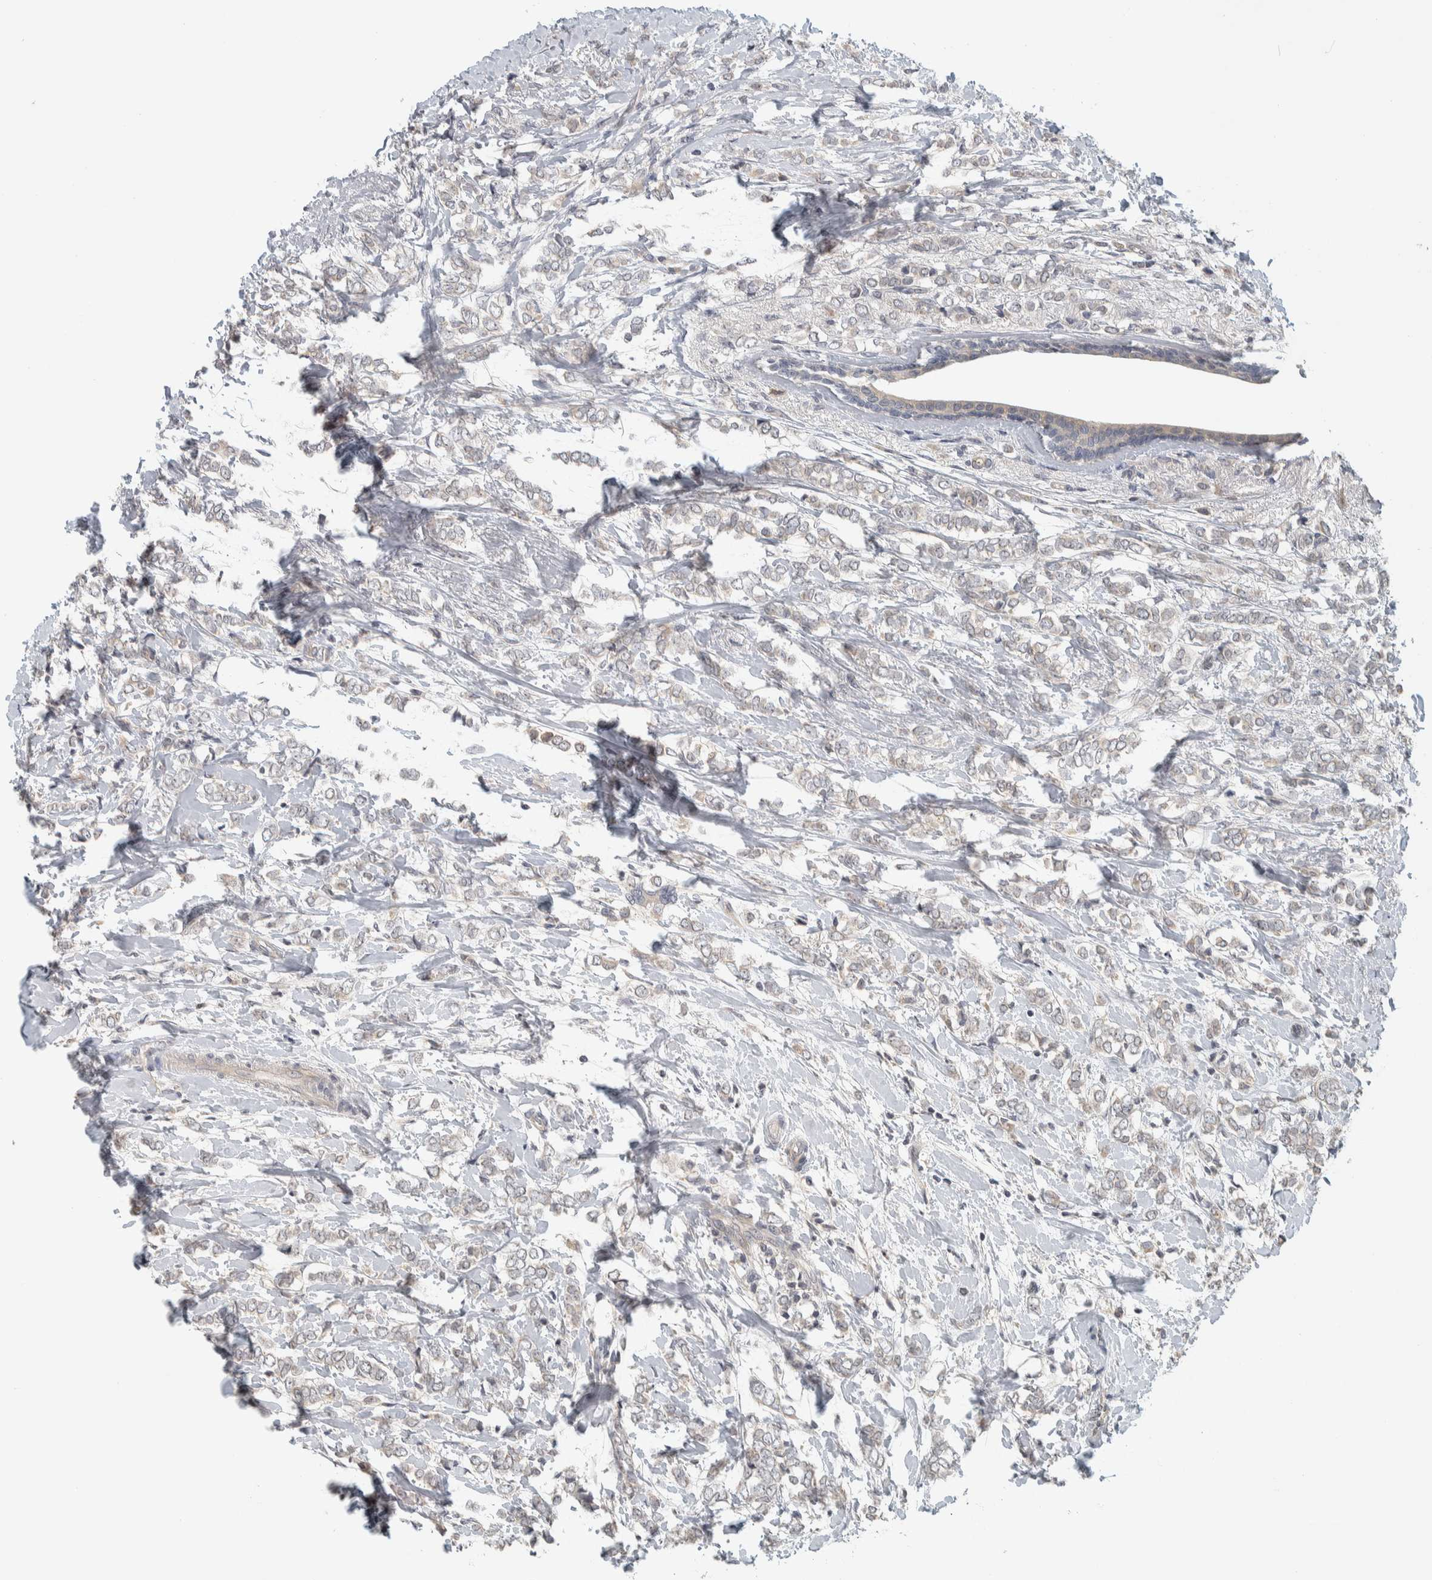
{"staining": {"intensity": "weak", "quantity": "<25%", "location": "nuclear"}, "tissue": "breast cancer", "cell_type": "Tumor cells", "image_type": "cancer", "snomed": [{"axis": "morphology", "description": "Normal tissue, NOS"}, {"axis": "morphology", "description": "Lobular carcinoma"}, {"axis": "topography", "description": "Breast"}], "caption": "Immunohistochemistry image of neoplastic tissue: human breast lobular carcinoma stained with DAB reveals no significant protein expression in tumor cells.", "gene": "AFP", "patient": {"sex": "female", "age": 47}}